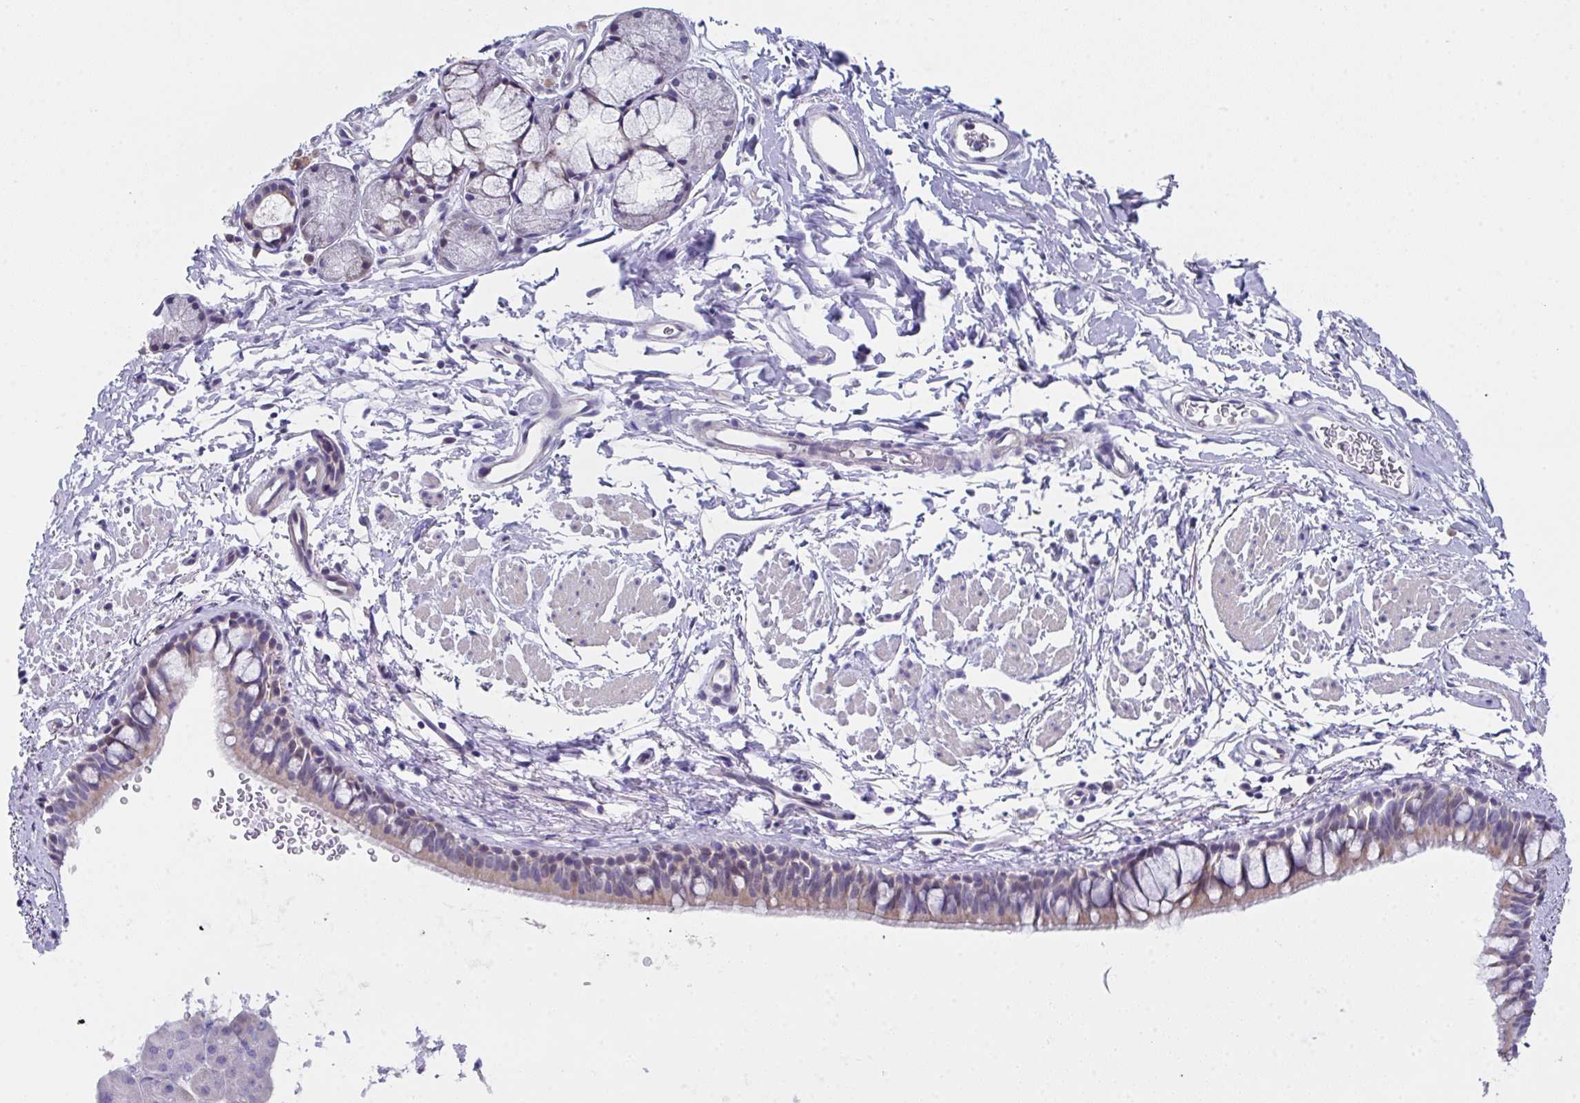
{"staining": {"intensity": "weak", "quantity": "25%-75%", "location": "cytoplasmic/membranous"}, "tissue": "bronchus", "cell_type": "Respiratory epithelial cells", "image_type": "normal", "snomed": [{"axis": "morphology", "description": "Normal tissue, NOS"}, {"axis": "topography", "description": "Lymph node"}, {"axis": "topography", "description": "Cartilage tissue"}, {"axis": "topography", "description": "Bronchus"}], "caption": "IHC (DAB (3,3'-diaminobenzidine)) staining of benign human bronchus shows weak cytoplasmic/membranous protein expression in about 25%-75% of respiratory epithelial cells.", "gene": "FBXO47", "patient": {"sex": "female", "age": 70}}